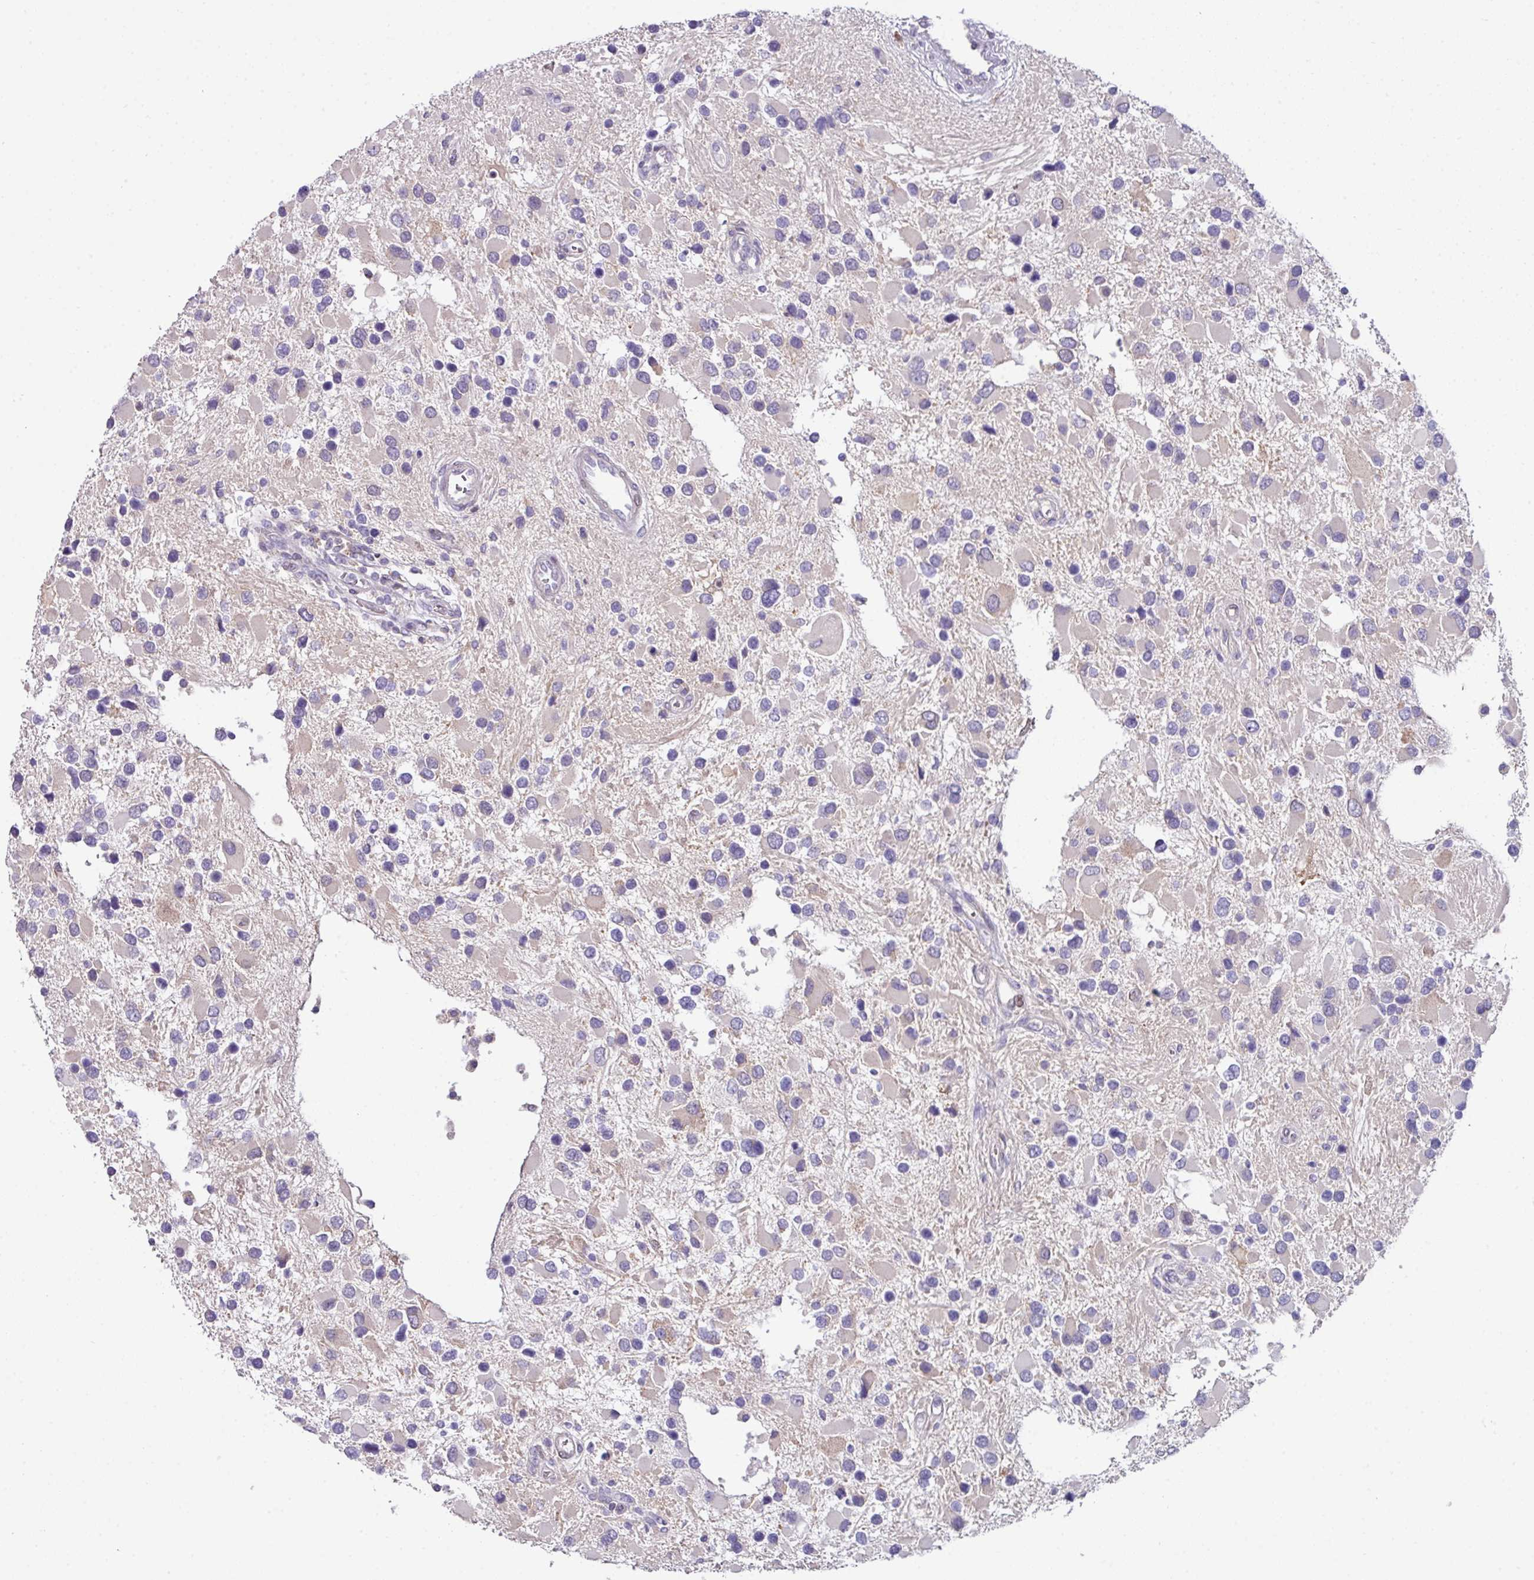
{"staining": {"intensity": "negative", "quantity": "none", "location": "none"}, "tissue": "glioma", "cell_type": "Tumor cells", "image_type": "cancer", "snomed": [{"axis": "morphology", "description": "Glioma, malignant, High grade"}, {"axis": "topography", "description": "Brain"}], "caption": "DAB immunohistochemical staining of malignant high-grade glioma demonstrates no significant expression in tumor cells.", "gene": "SLAMF6", "patient": {"sex": "male", "age": 53}}